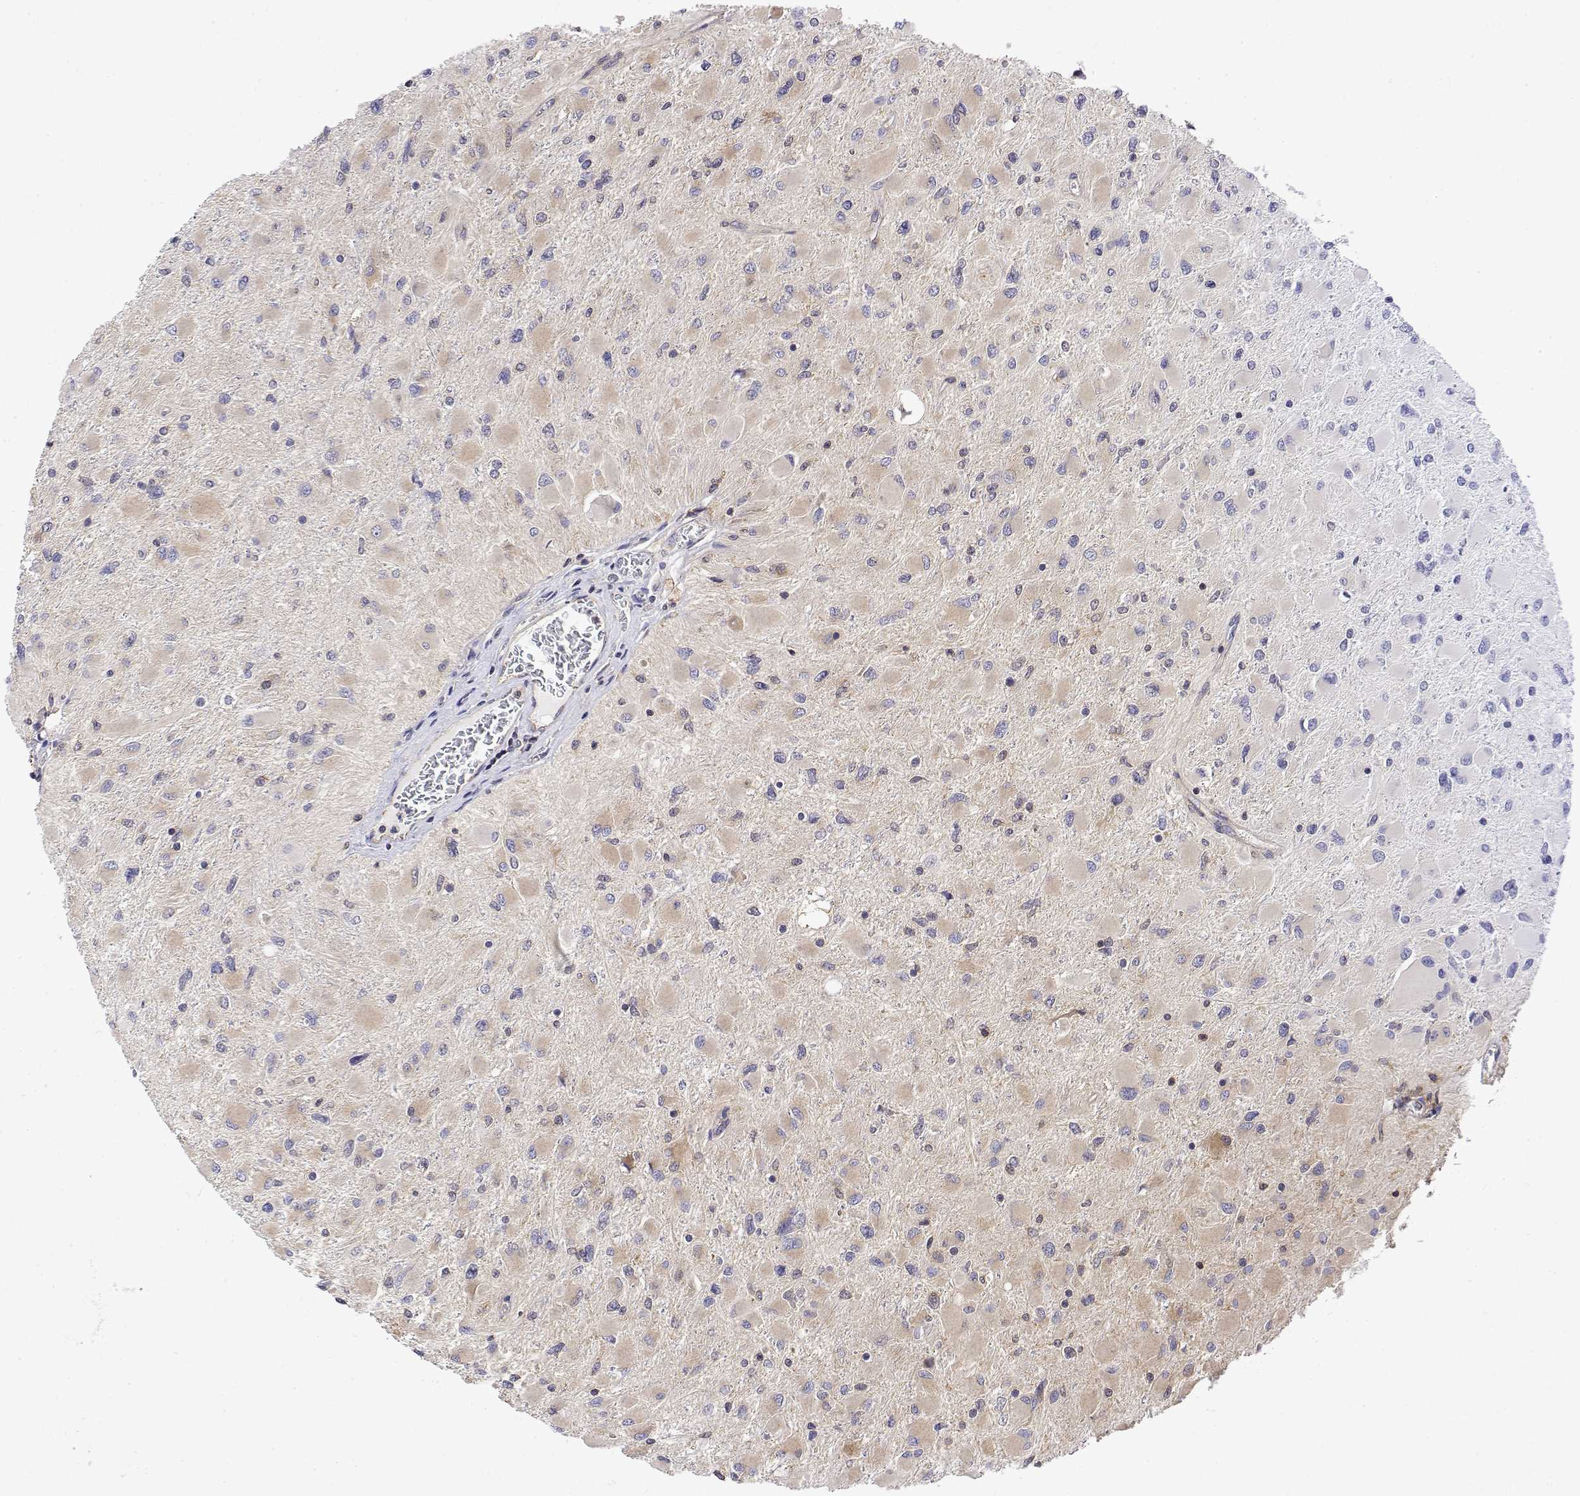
{"staining": {"intensity": "weak", "quantity": "<25%", "location": "cytoplasmic/membranous"}, "tissue": "glioma", "cell_type": "Tumor cells", "image_type": "cancer", "snomed": [{"axis": "morphology", "description": "Glioma, malignant, High grade"}, {"axis": "topography", "description": "Cerebral cortex"}], "caption": "This is an immunohistochemistry (IHC) micrograph of malignant glioma (high-grade). There is no staining in tumor cells.", "gene": "EEF1G", "patient": {"sex": "female", "age": 36}}